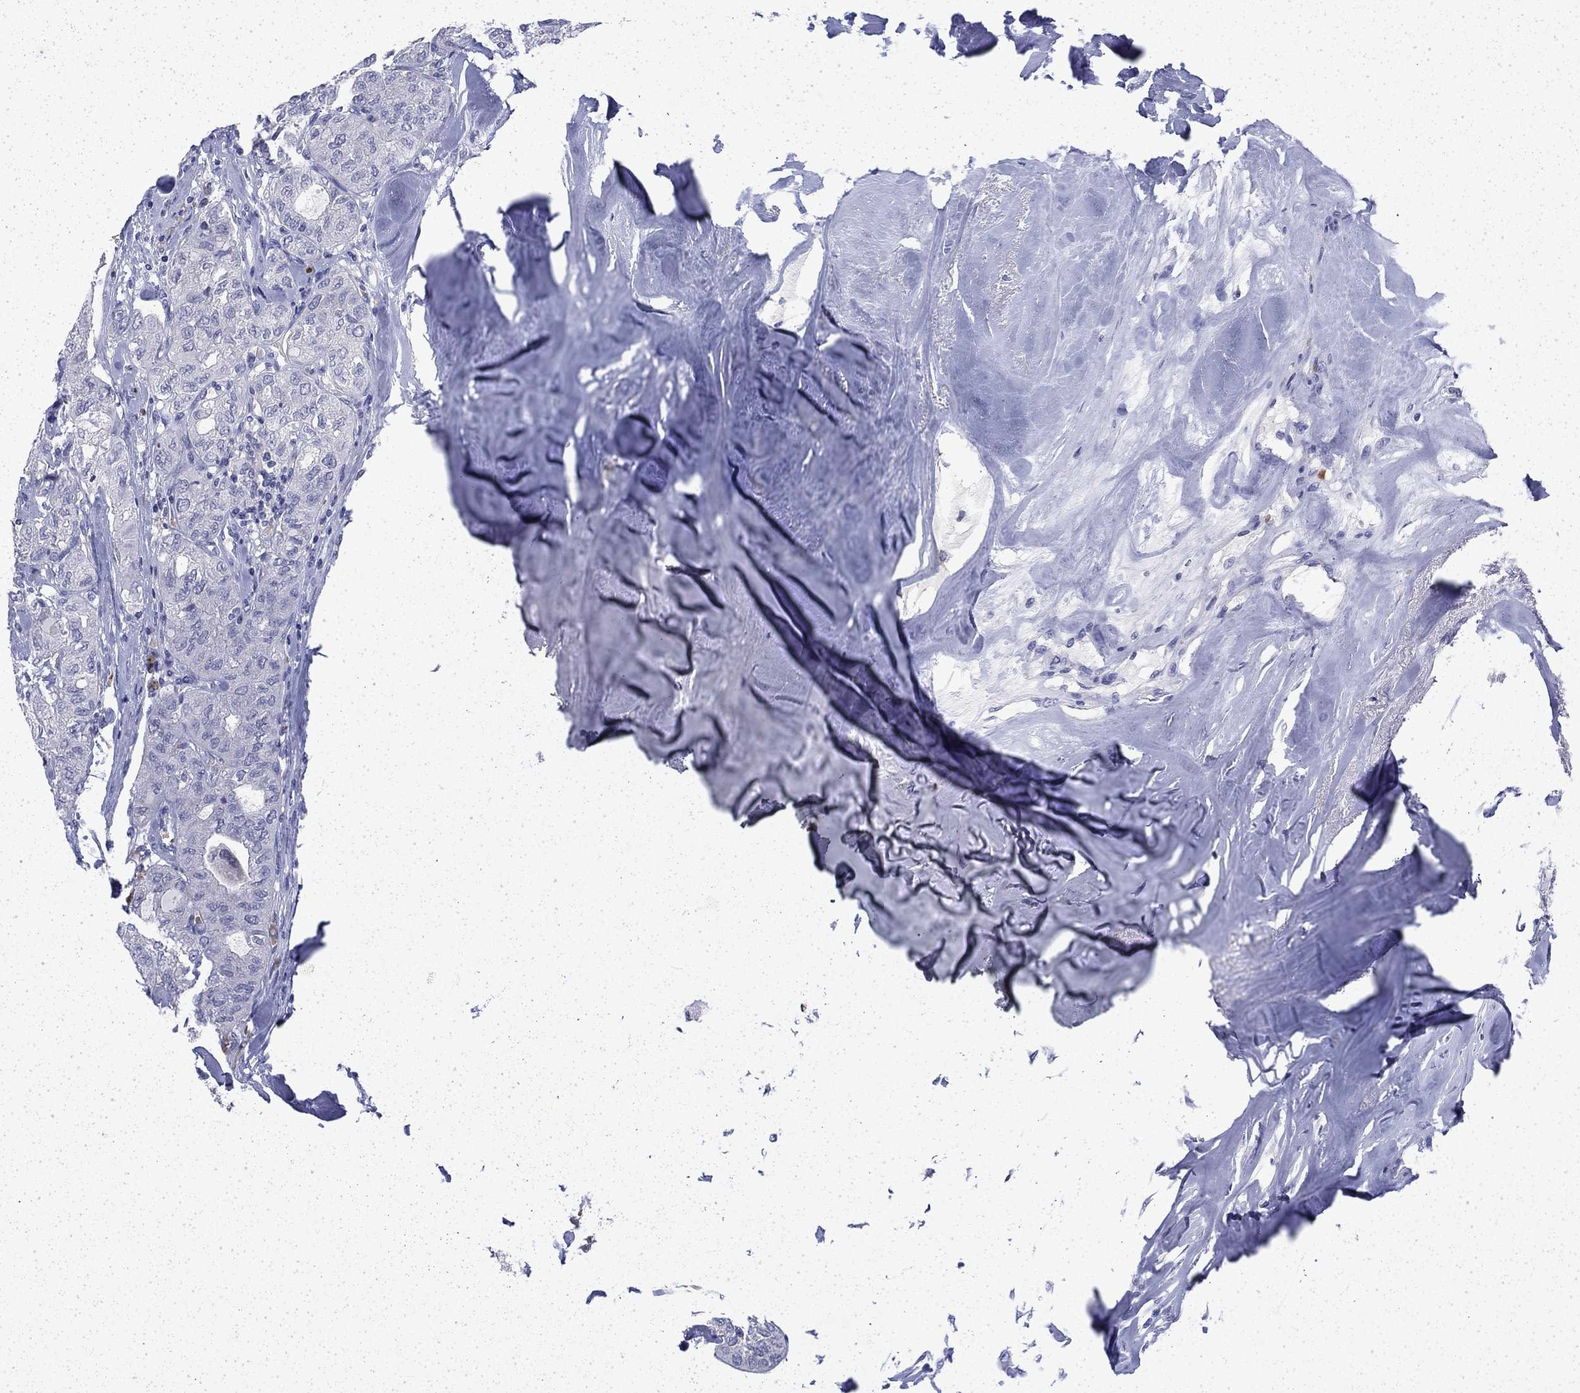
{"staining": {"intensity": "negative", "quantity": "none", "location": "none"}, "tissue": "thyroid cancer", "cell_type": "Tumor cells", "image_type": "cancer", "snomed": [{"axis": "morphology", "description": "Follicular adenoma carcinoma, NOS"}, {"axis": "topography", "description": "Thyroid gland"}], "caption": "Protein analysis of thyroid cancer (follicular adenoma carcinoma) displays no significant expression in tumor cells.", "gene": "ENPP6", "patient": {"sex": "male", "age": 75}}